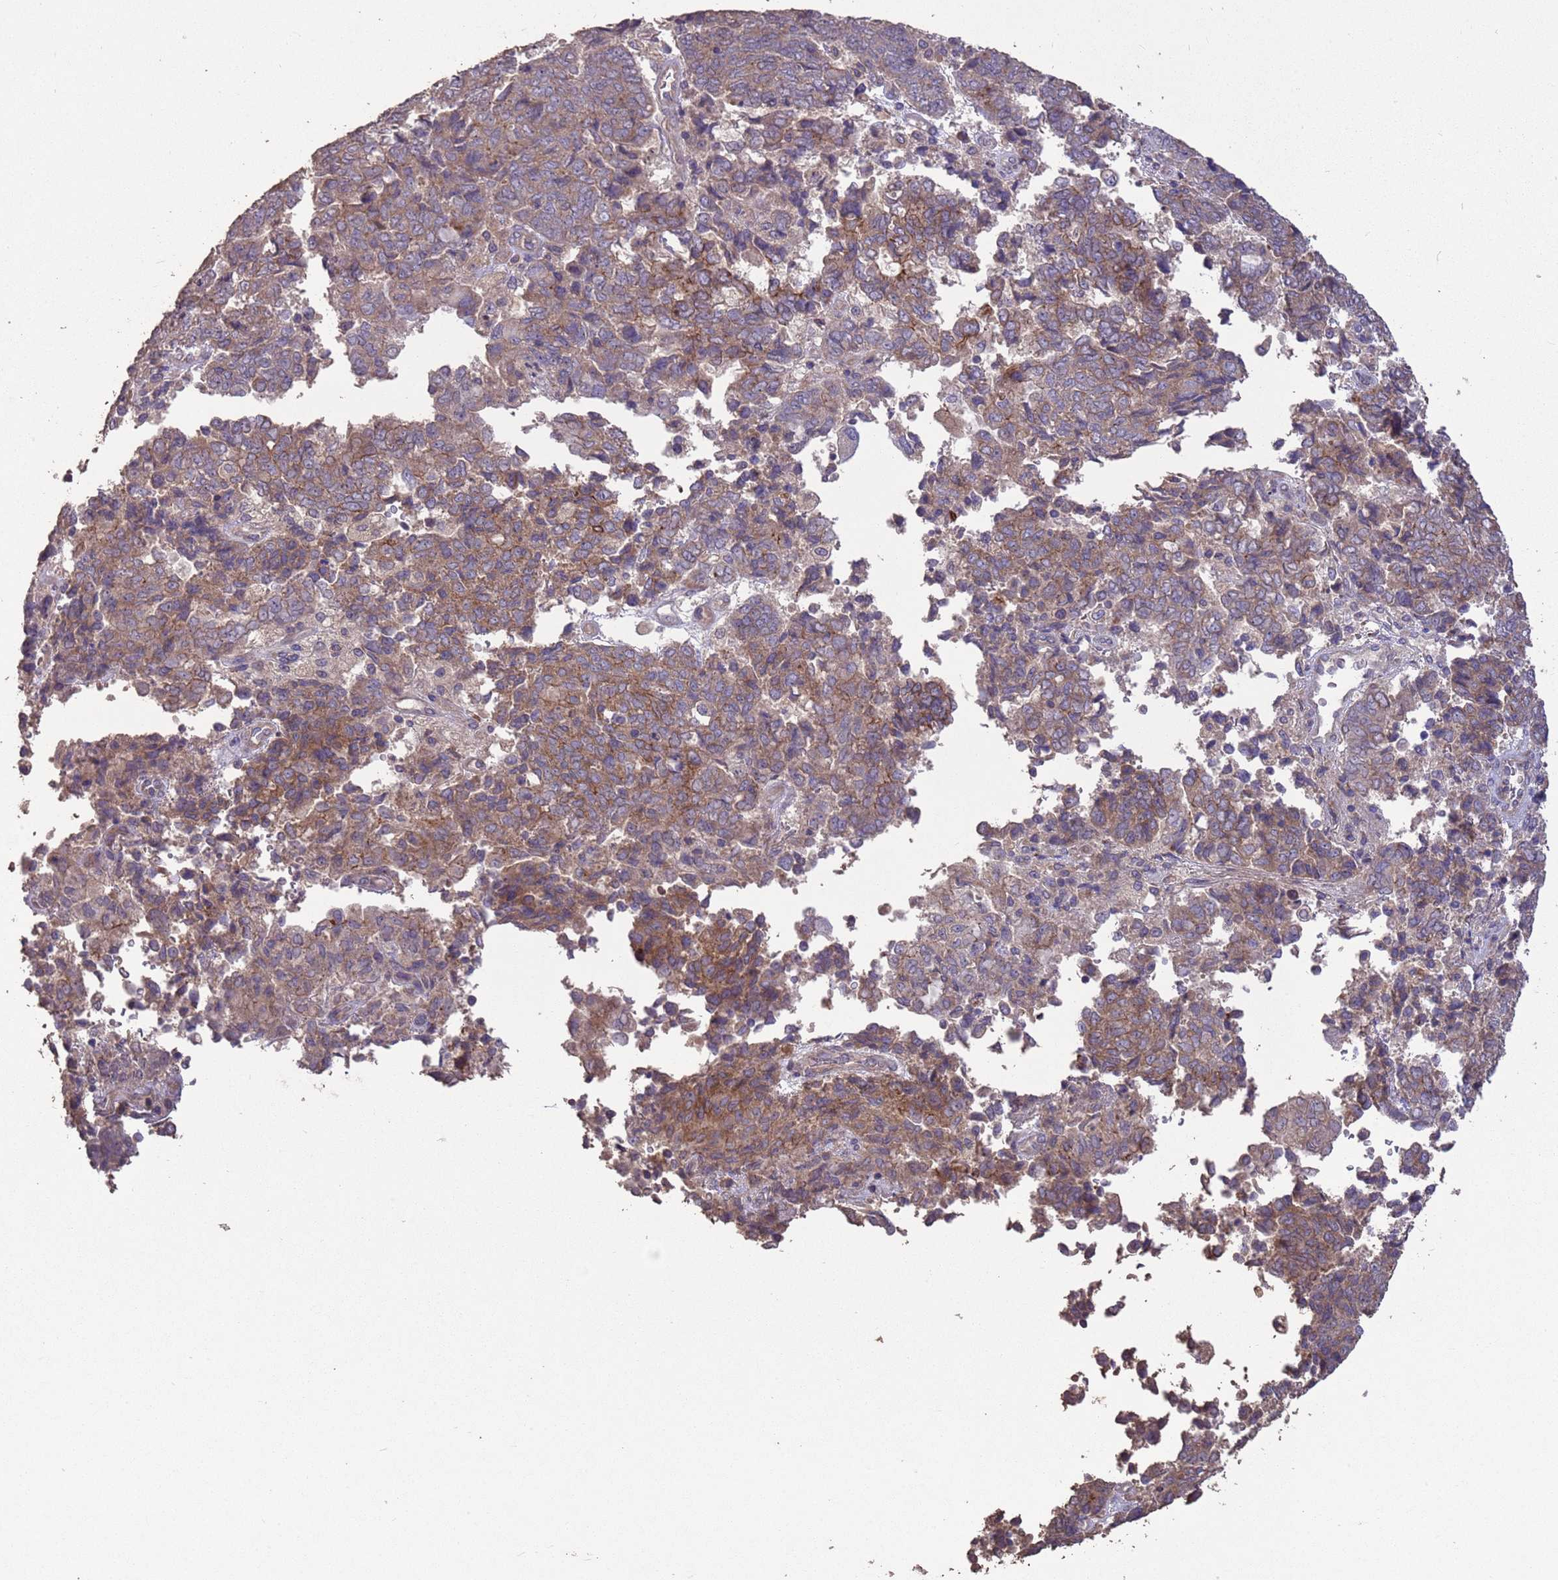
{"staining": {"intensity": "moderate", "quantity": ">75%", "location": "cytoplasmic/membranous"}, "tissue": "endometrial cancer", "cell_type": "Tumor cells", "image_type": "cancer", "snomed": [{"axis": "morphology", "description": "Adenocarcinoma, NOS"}, {"axis": "topography", "description": "Endometrium"}], "caption": "Immunohistochemical staining of human adenocarcinoma (endometrial) shows medium levels of moderate cytoplasmic/membranous protein positivity in about >75% of tumor cells.", "gene": "SLC9B2", "patient": {"sex": "female", "age": 80}}